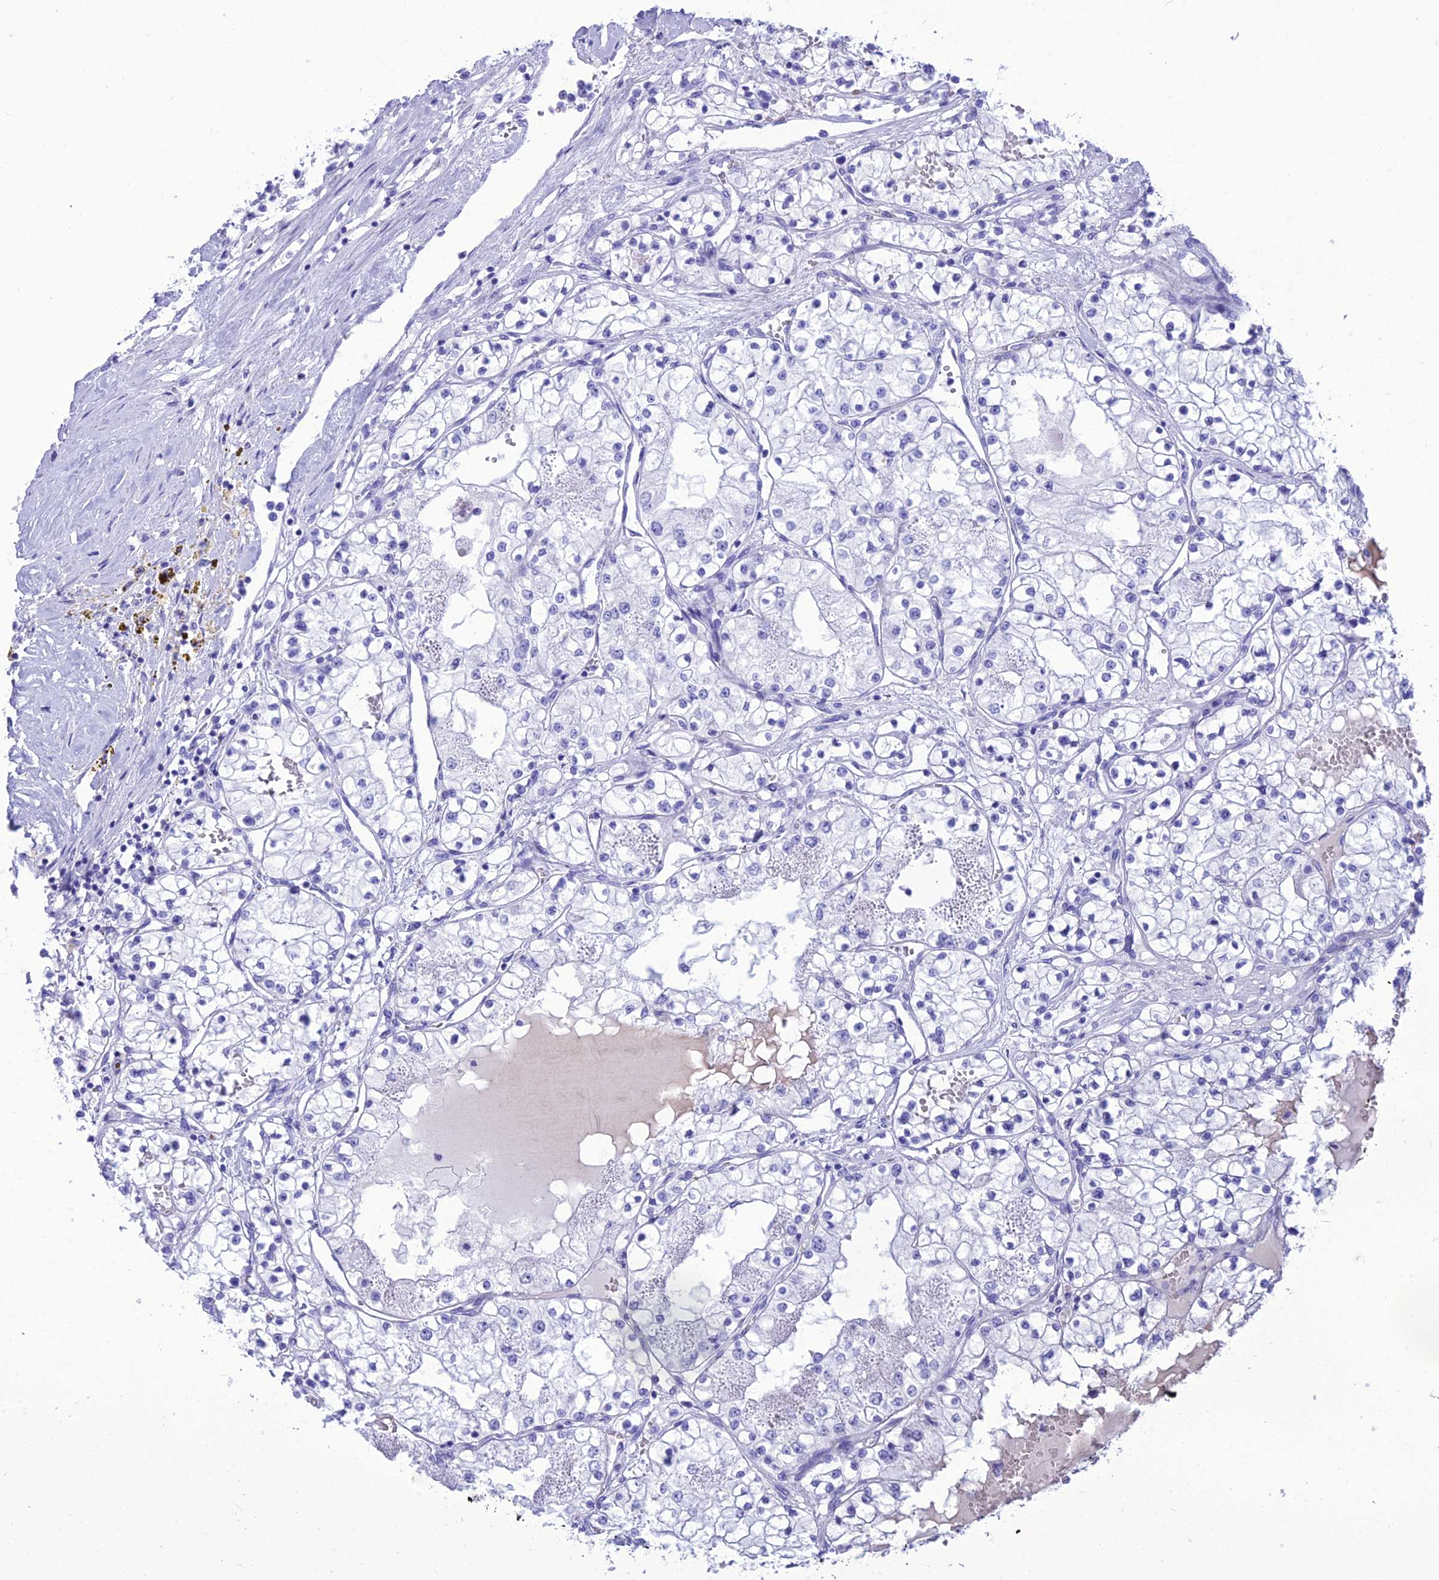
{"staining": {"intensity": "negative", "quantity": "none", "location": "none"}, "tissue": "renal cancer", "cell_type": "Tumor cells", "image_type": "cancer", "snomed": [{"axis": "morphology", "description": "Normal tissue, NOS"}, {"axis": "morphology", "description": "Adenocarcinoma, NOS"}, {"axis": "topography", "description": "Kidney"}], "caption": "The image displays no significant expression in tumor cells of adenocarcinoma (renal). The staining was performed using DAB to visualize the protein expression in brown, while the nuclei were stained in blue with hematoxylin (Magnification: 20x).", "gene": "PNMA5", "patient": {"sex": "male", "age": 68}}